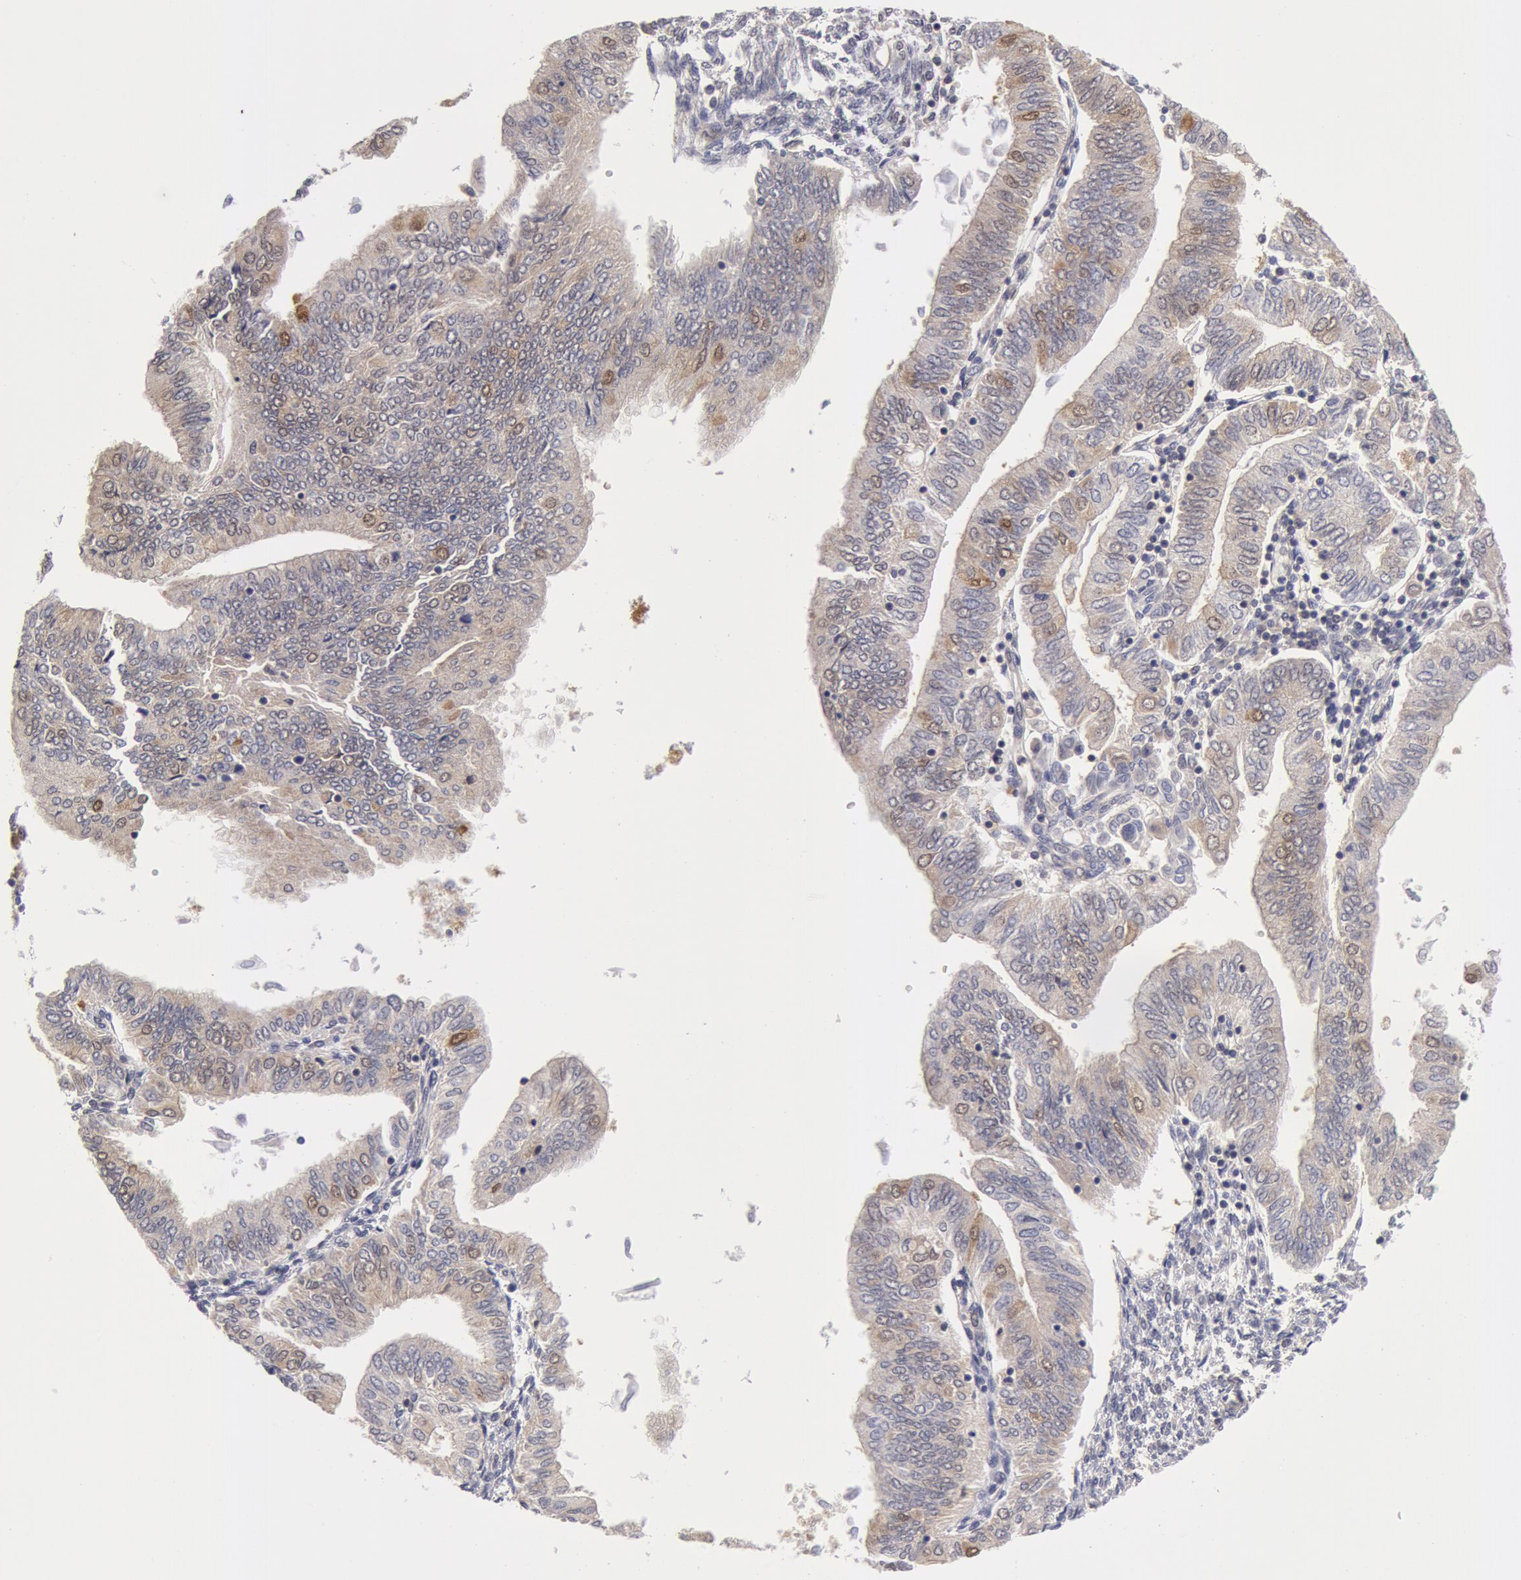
{"staining": {"intensity": "weak", "quantity": "<25%", "location": "cytoplasmic/membranous,nuclear"}, "tissue": "endometrial cancer", "cell_type": "Tumor cells", "image_type": "cancer", "snomed": [{"axis": "morphology", "description": "Adenocarcinoma, NOS"}, {"axis": "topography", "description": "Endometrium"}], "caption": "Endometrial adenocarcinoma stained for a protein using IHC displays no expression tumor cells.", "gene": "TXNRD1", "patient": {"sex": "female", "age": 51}}